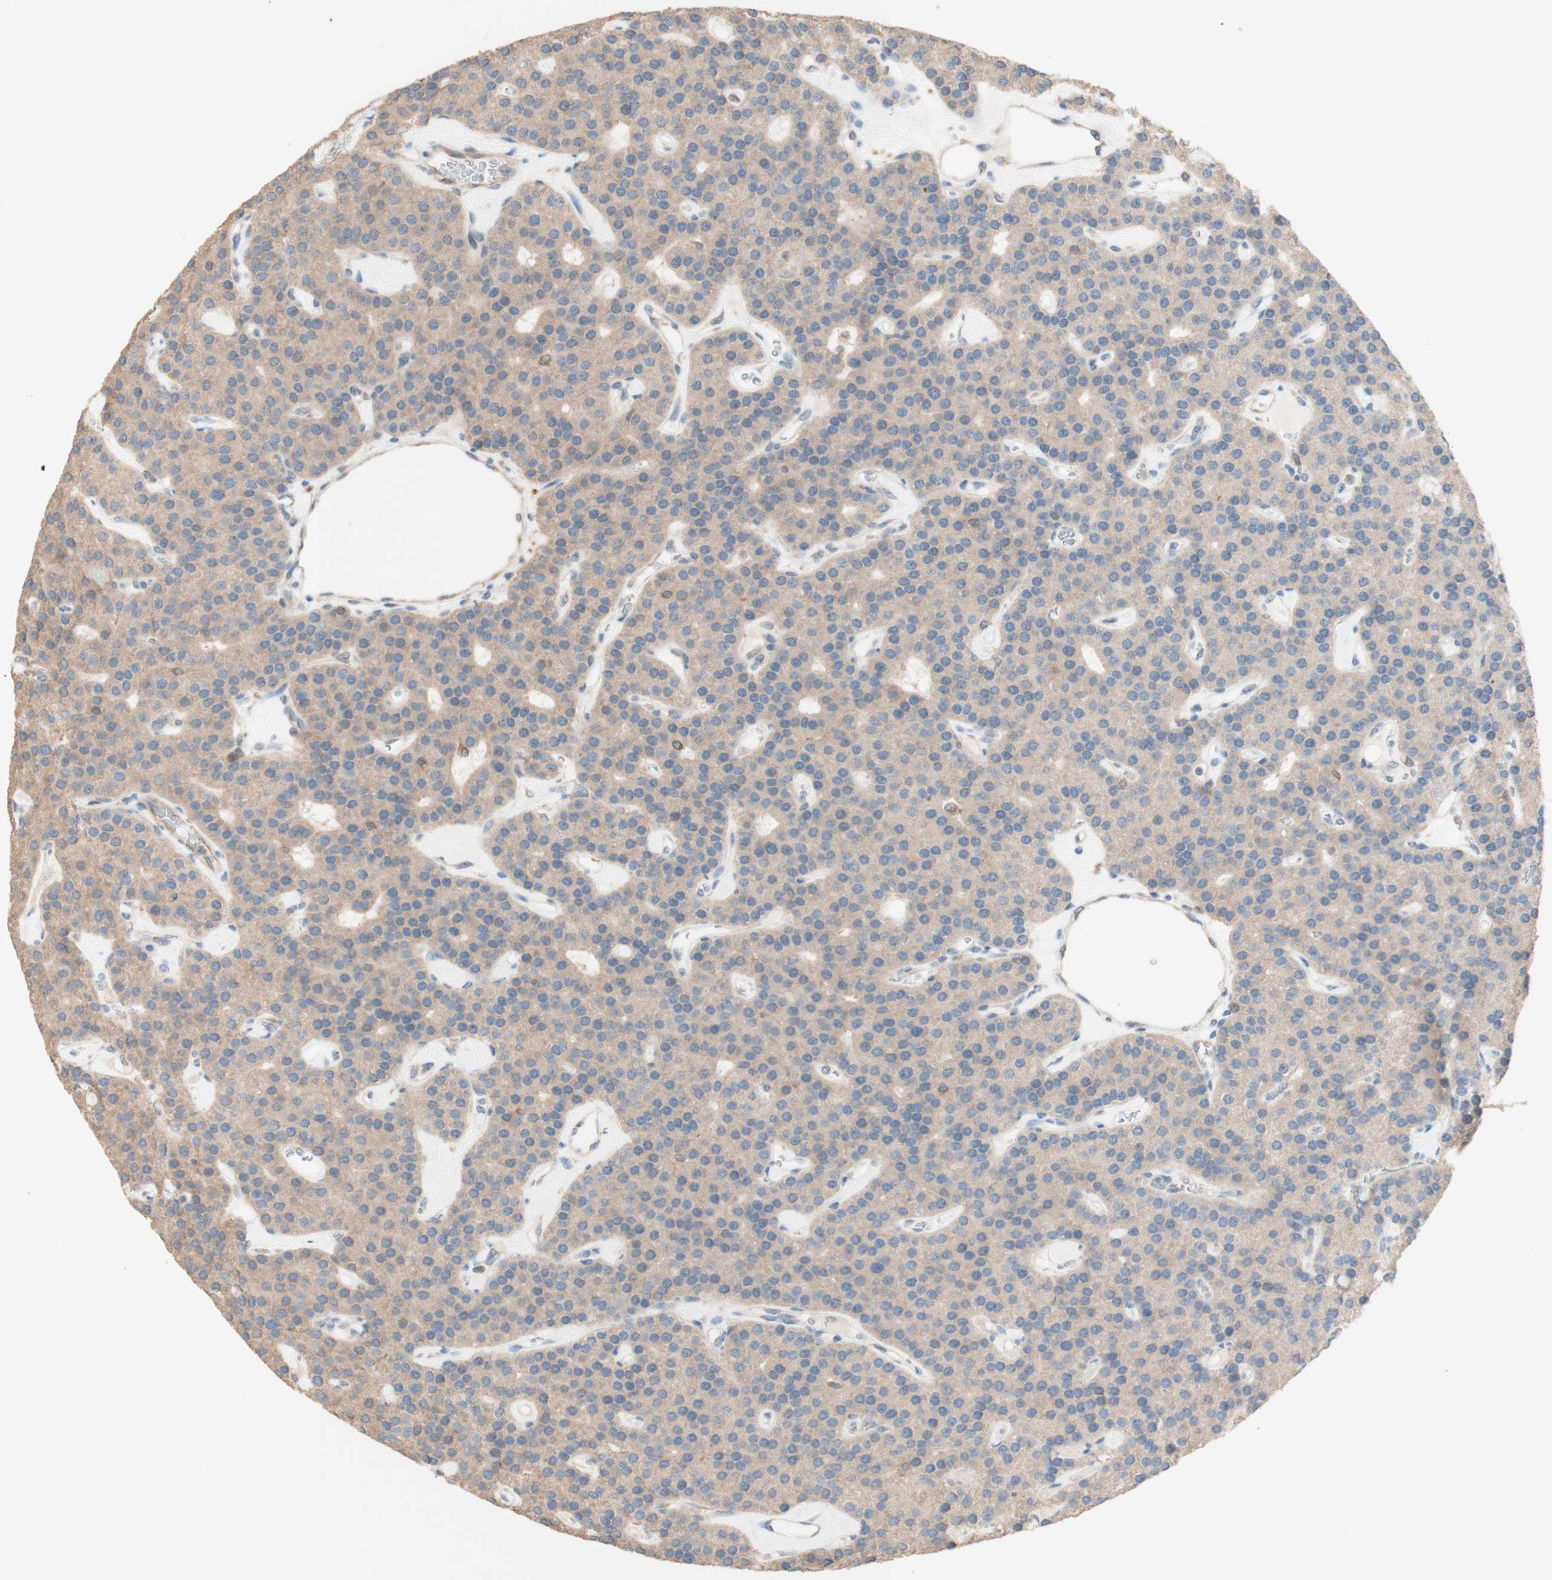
{"staining": {"intensity": "moderate", "quantity": ">75%", "location": "cytoplasmic/membranous"}, "tissue": "parathyroid gland", "cell_type": "Glandular cells", "image_type": "normal", "snomed": [{"axis": "morphology", "description": "Normal tissue, NOS"}, {"axis": "morphology", "description": "Adenoma, NOS"}, {"axis": "topography", "description": "Parathyroid gland"}], "caption": "A brown stain labels moderate cytoplasmic/membranous positivity of a protein in glandular cells of benign parathyroid gland. (DAB IHC, brown staining for protein, blue staining for nuclei).", "gene": "COMT", "patient": {"sex": "female", "age": 86}}